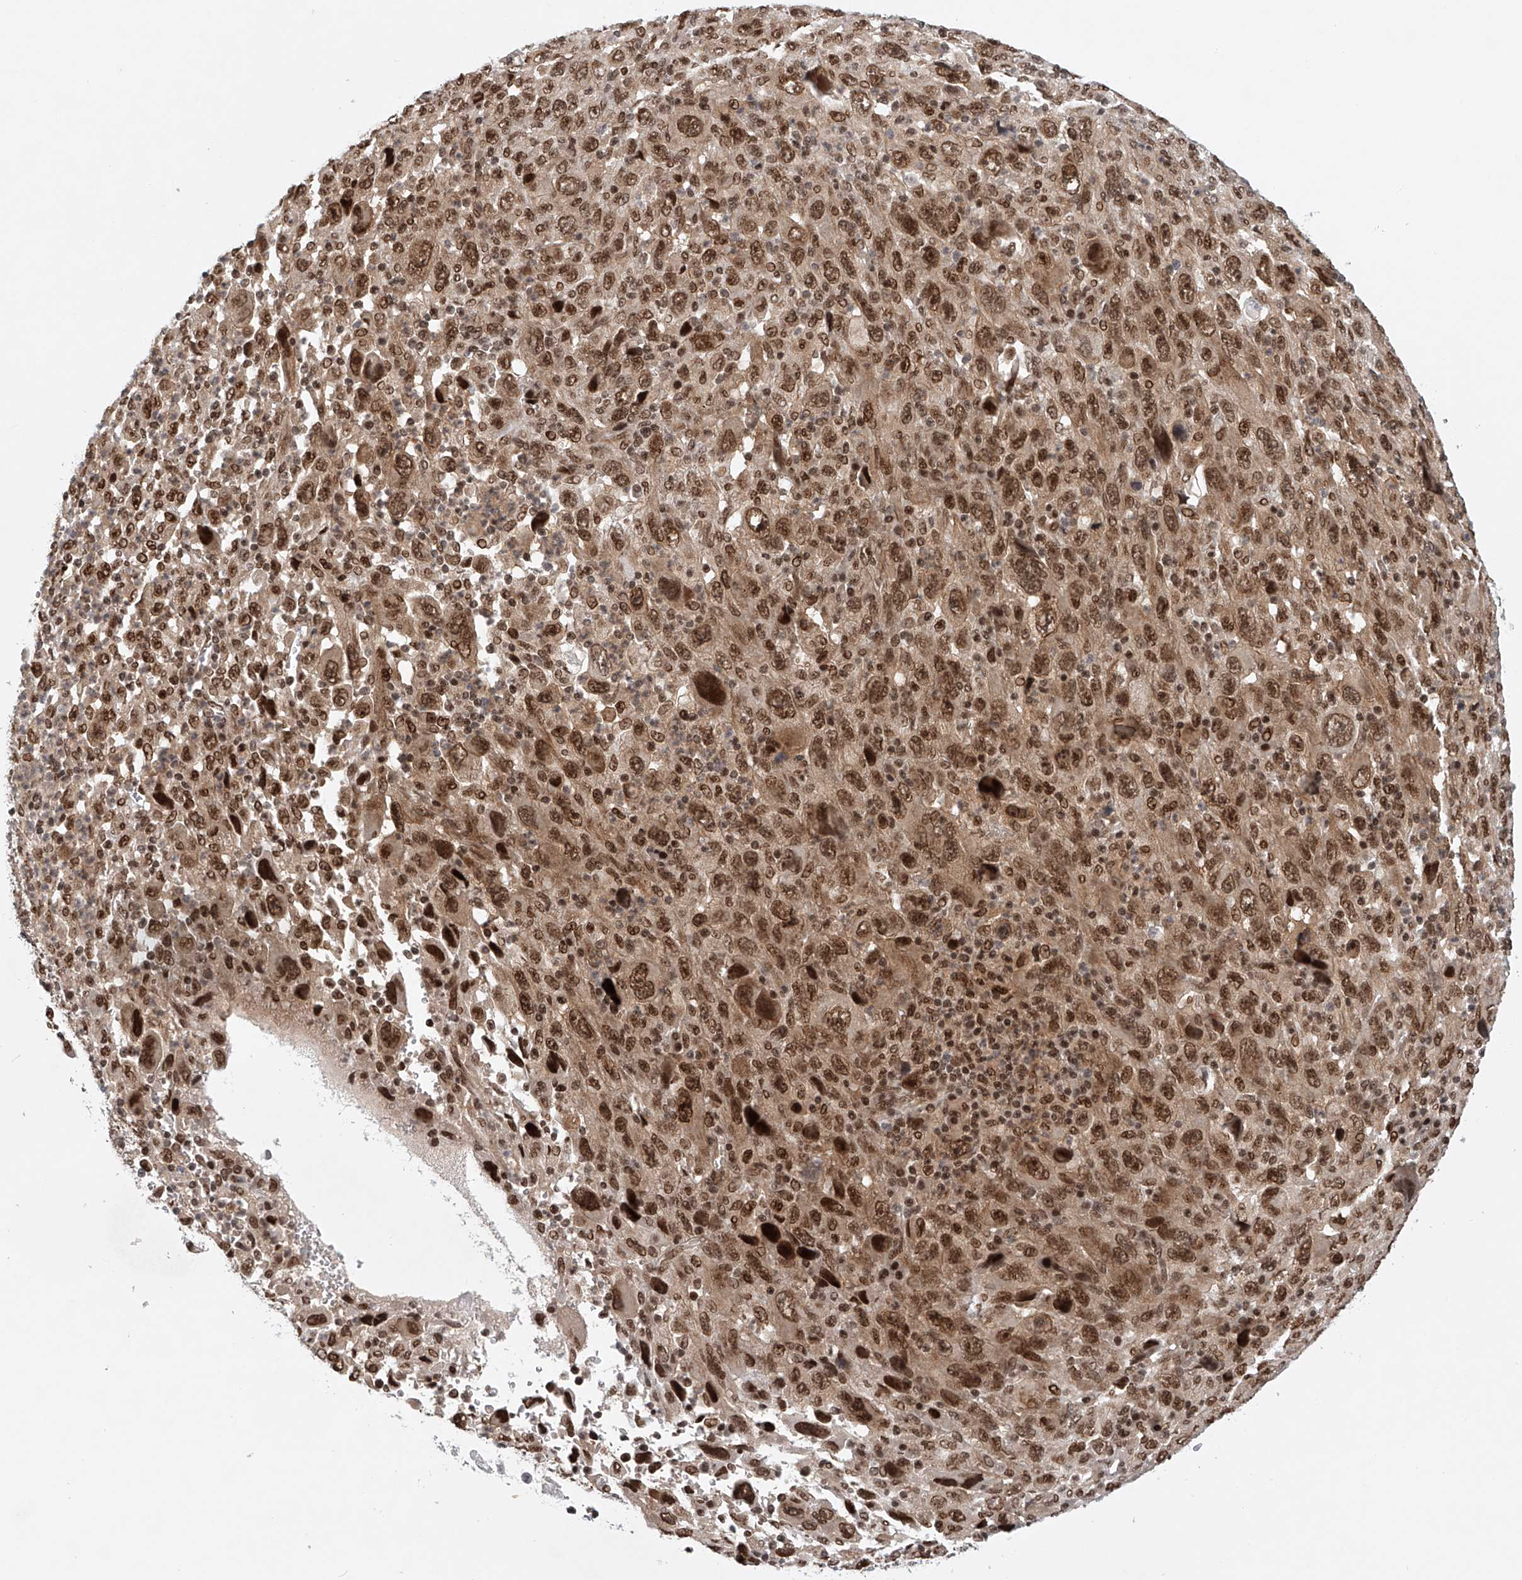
{"staining": {"intensity": "moderate", "quantity": ">75%", "location": "nuclear"}, "tissue": "melanoma", "cell_type": "Tumor cells", "image_type": "cancer", "snomed": [{"axis": "morphology", "description": "Malignant melanoma, Metastatic site"}, {"axis": "topography", "description": "Skin"}], "caption": "Human malignant melanoma (metastatic site) stained for a protein (brown) demonstrates moderate nuclear positive expression in approximately >75% of tumor cells.", "gene": "ZNF470", "patient": {"sex": "female", "age": 56}}